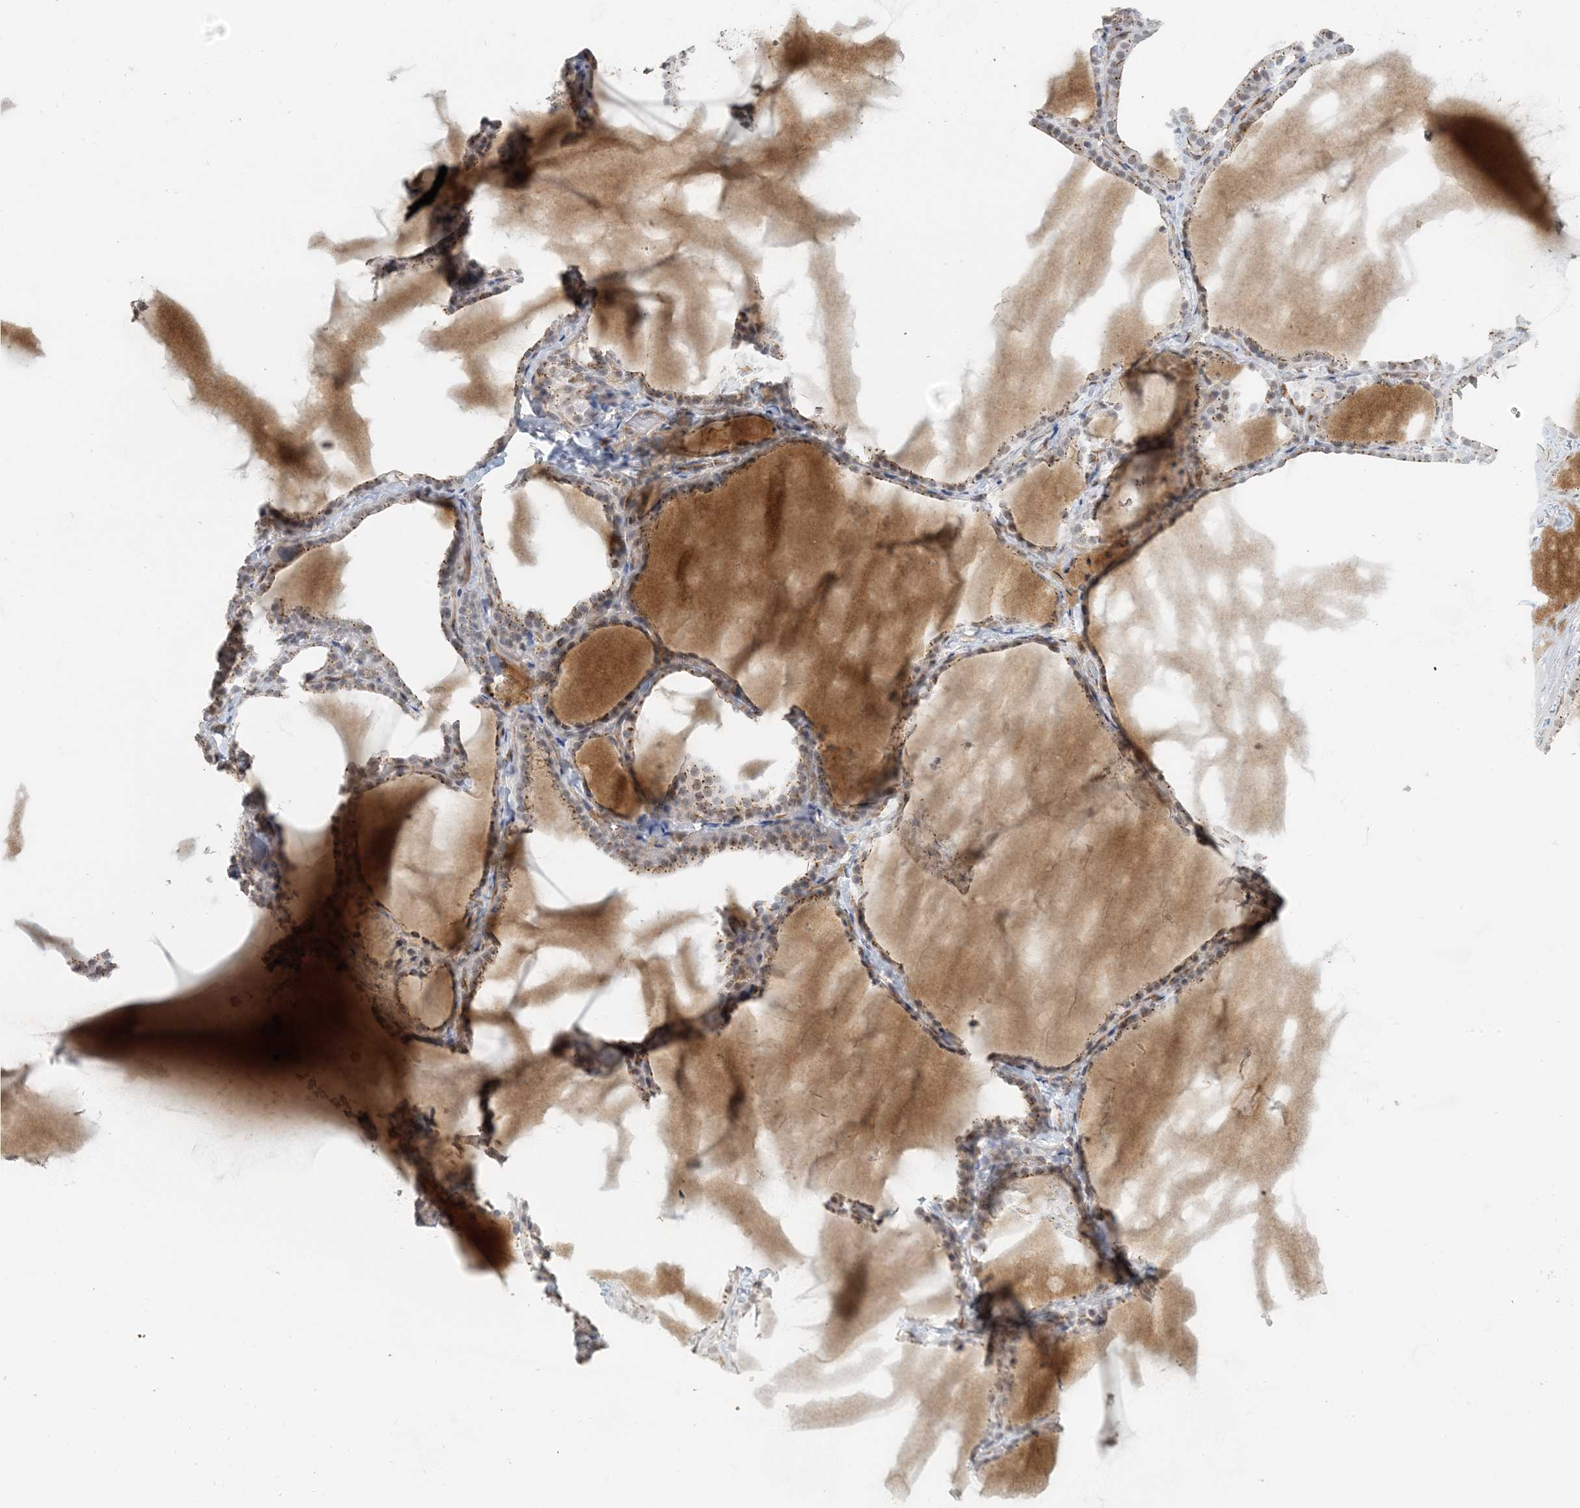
{"staining": {"intensity": "moderate", "quantity": "25%-75%", "location": "cytoplasmic/membranous"}, "tissue": "thyroid gland", "cell_type": "Glandular cells", "image_type": "normal", "snomed": [{"axis": "morphology", "description": "Normal tissue, NOS"}, {"axis": "topography", "description": "Thyroid gland"}], "caption": "High-magnification brightfield microscopy of normal thyroid gland stained with DAB (brown) and counterstained with hematoxylin (blue). glandular cells exhibit moderate cytoplasmic/membranous positivity is appreciated in approximately25%-75% of cells. The protein is stained brown, and the nuclei are stained in blue (DAB (3,3'-diaminobenzidine) IHC with brightfield microscopy, high magnification).", "gene": "ZCCHC4", "patient": {"sex": "female", "age": 22}}